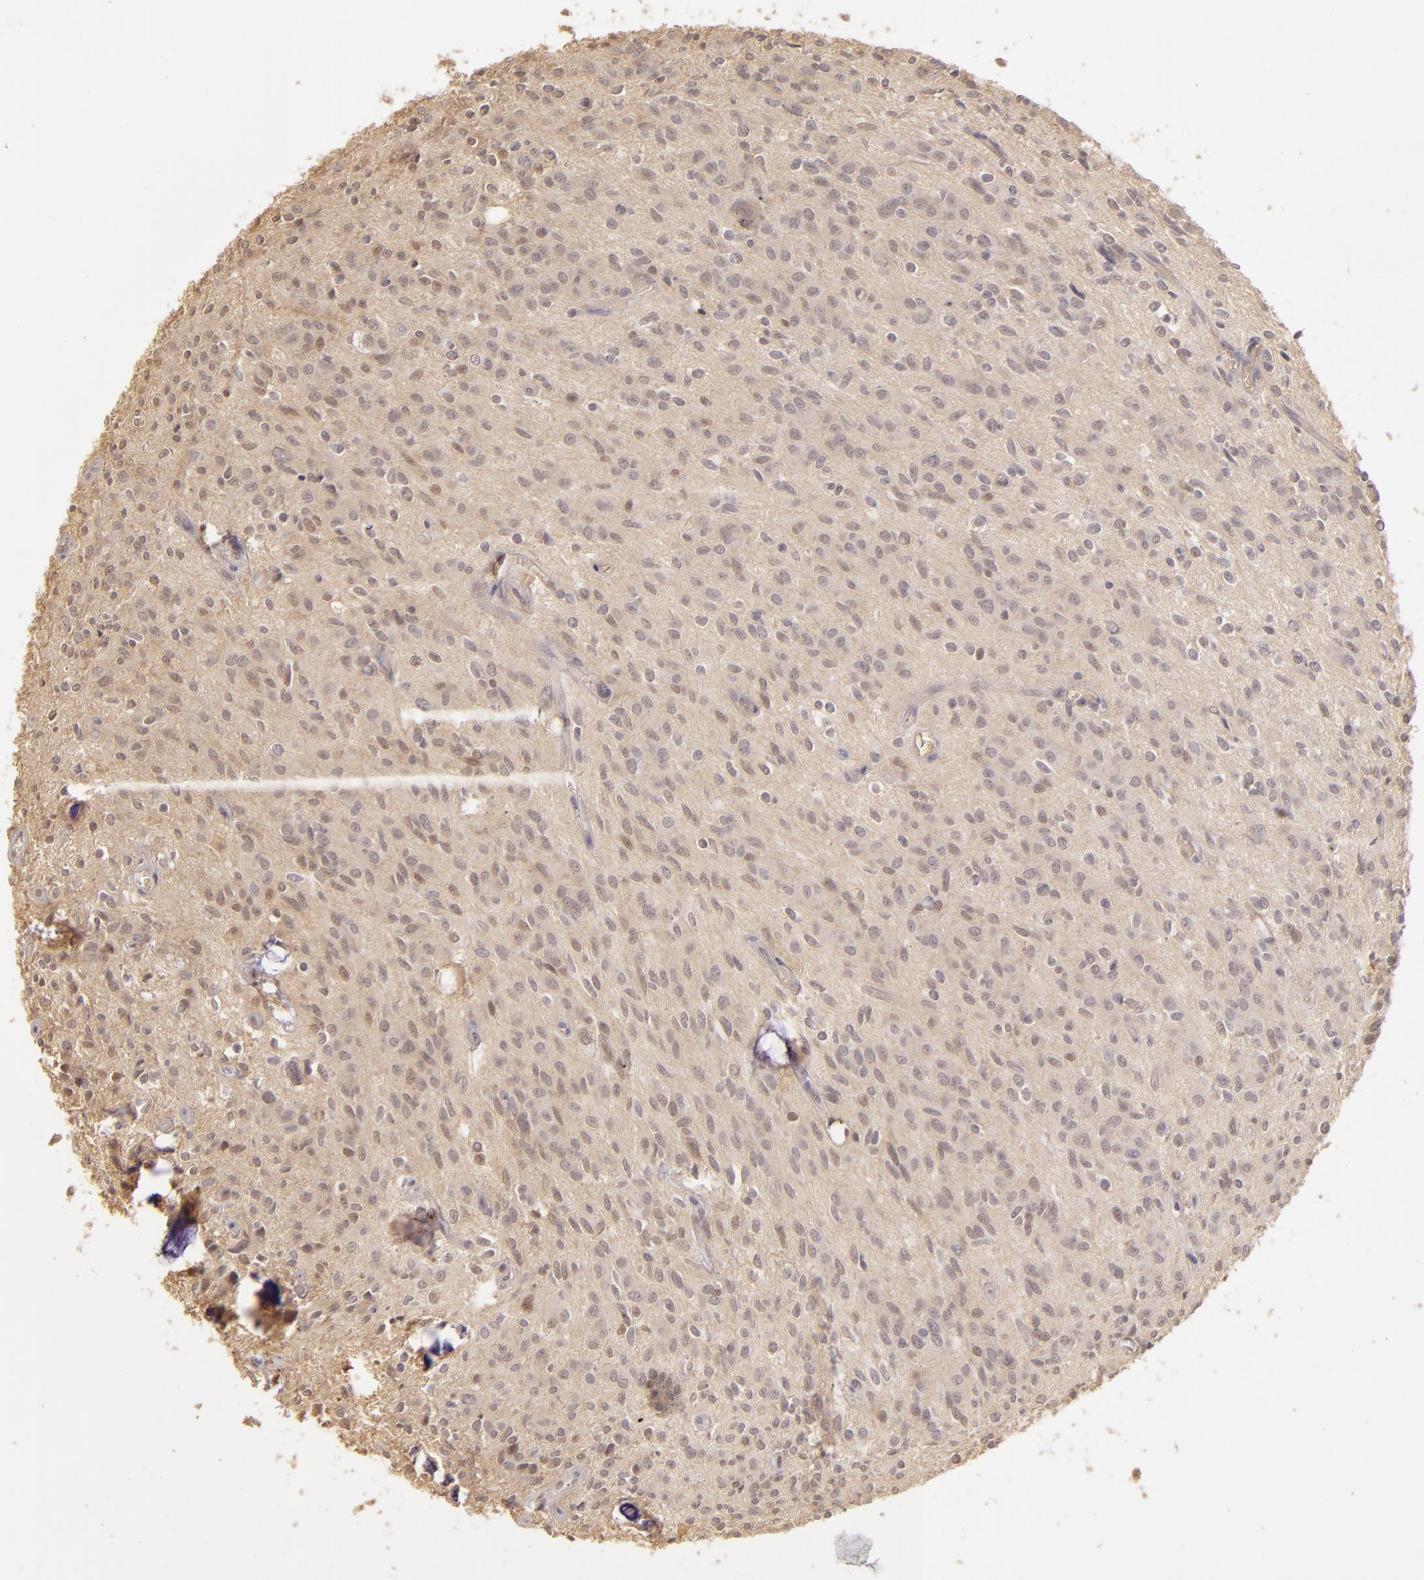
{"staining": {"intensity": "weak", "quantity": "<25%", "location": "cytoplasmic/membranous,nuclear"}, "tissue": "glioma", "cell_type": "Tumor cells", "image_type": "cancer", "snomed": [{"axis": "morphology", "description": "Glioma, malignant, Low grade"}, {"axis": "topography", "description": "Brain"}], "caption": "Immunohistochemistry (IHC) histopathology image of human glioma stained for a protein (brown), which reveals no expression in tumor cells.", "gene": "LRG1", "patient": {"sex": "female", "age": 15}}